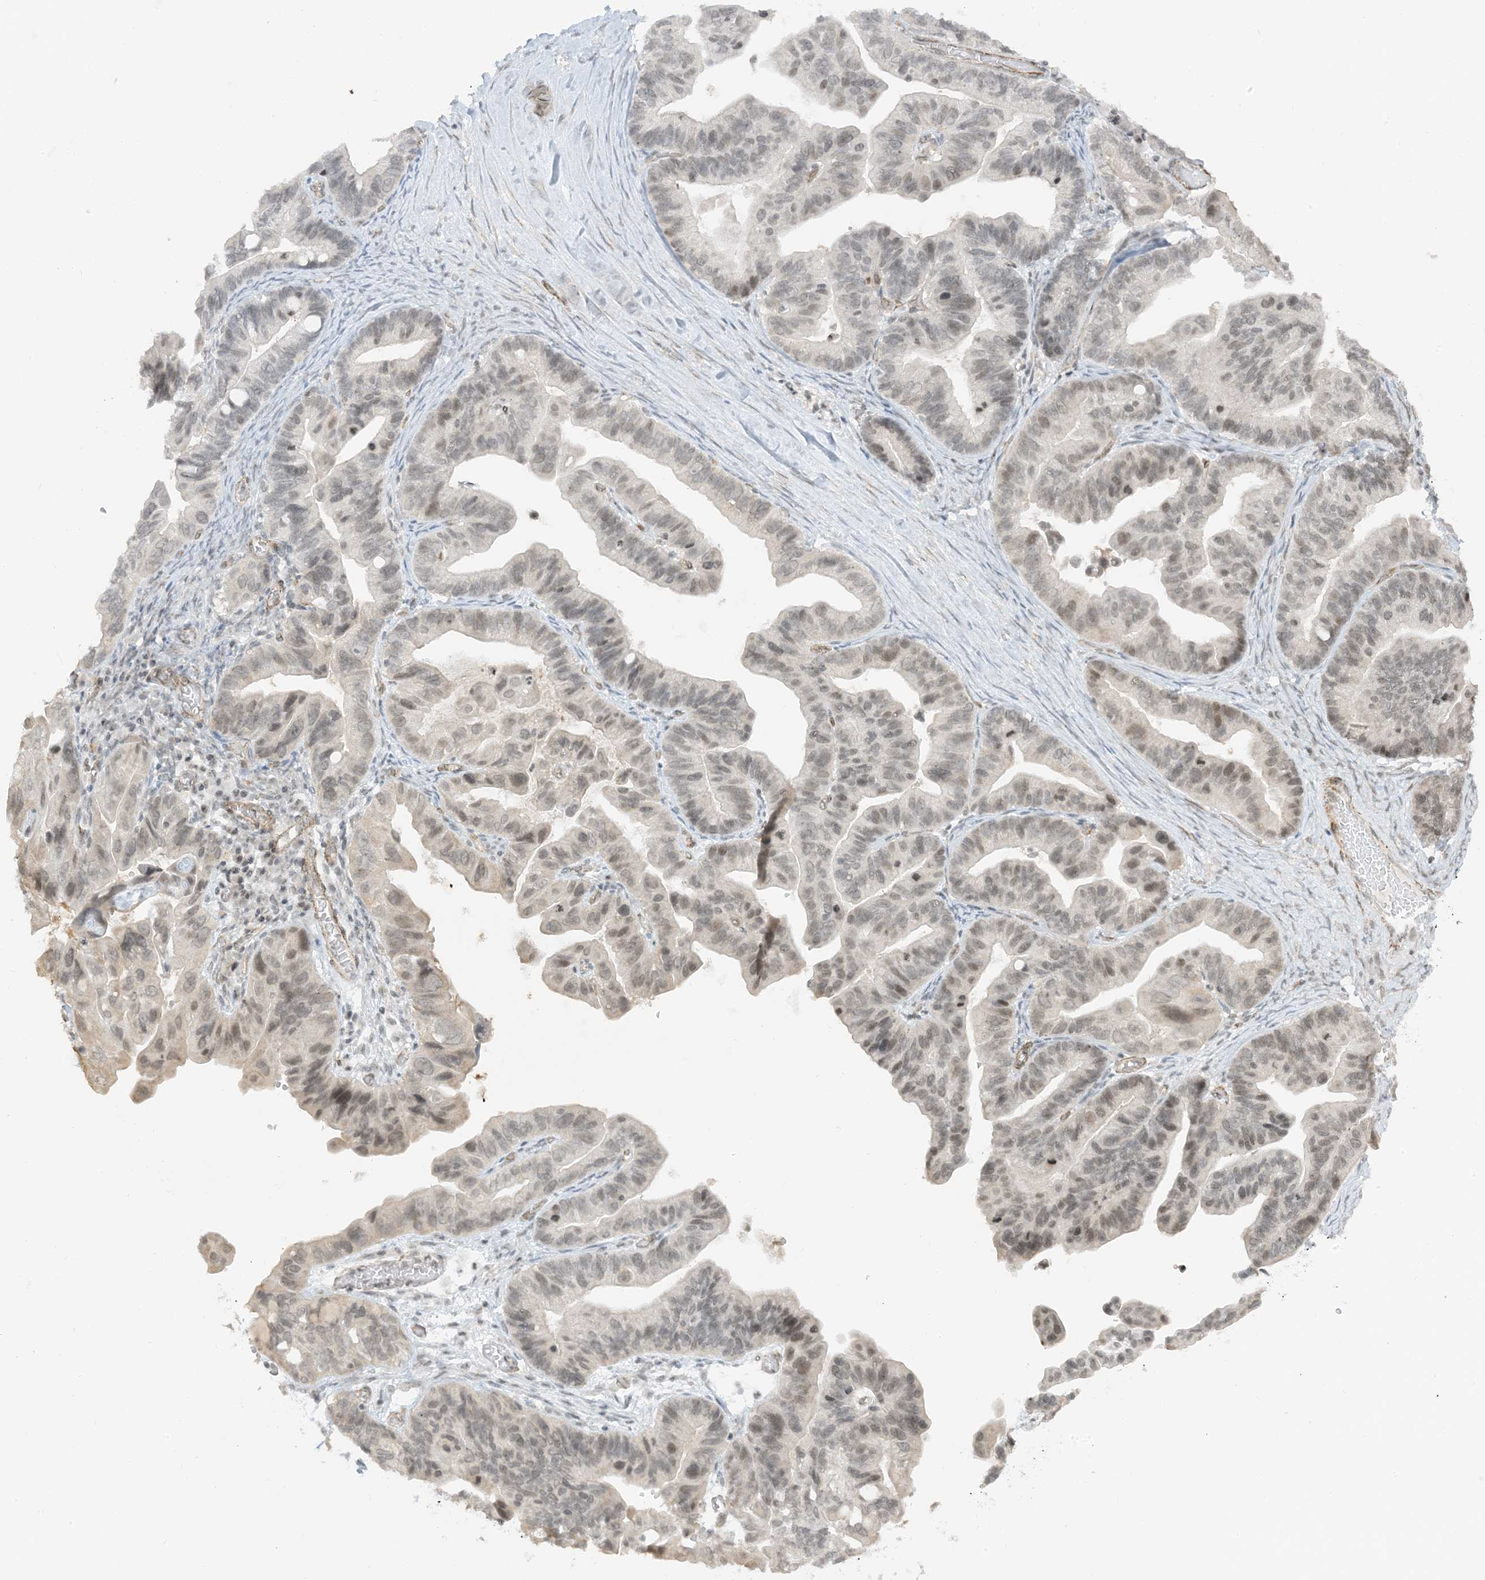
{"staining": {"intensity": "weak", "quantity": "<25%", "location": "nuclear"}, "tissue": "ovarian cancer", "cell_type": "Tumor cells", "image_type": "cancer", "snomed": [{"axis": "morphology", "description": "Cystadenocarcinoma, serous, NOS"}, {"axis": "topography", "description": "Ovary"}], "caption": "IHC micrograph of neoplastic tissue: human ovarian serous cystadenocarcinoma stained with DAB (3,3'-diaminobenzidine) displays no significant protein positivity in tumor cells.", "gene": "METAP1D", "patient": {"sex": "female", "age": 56}}